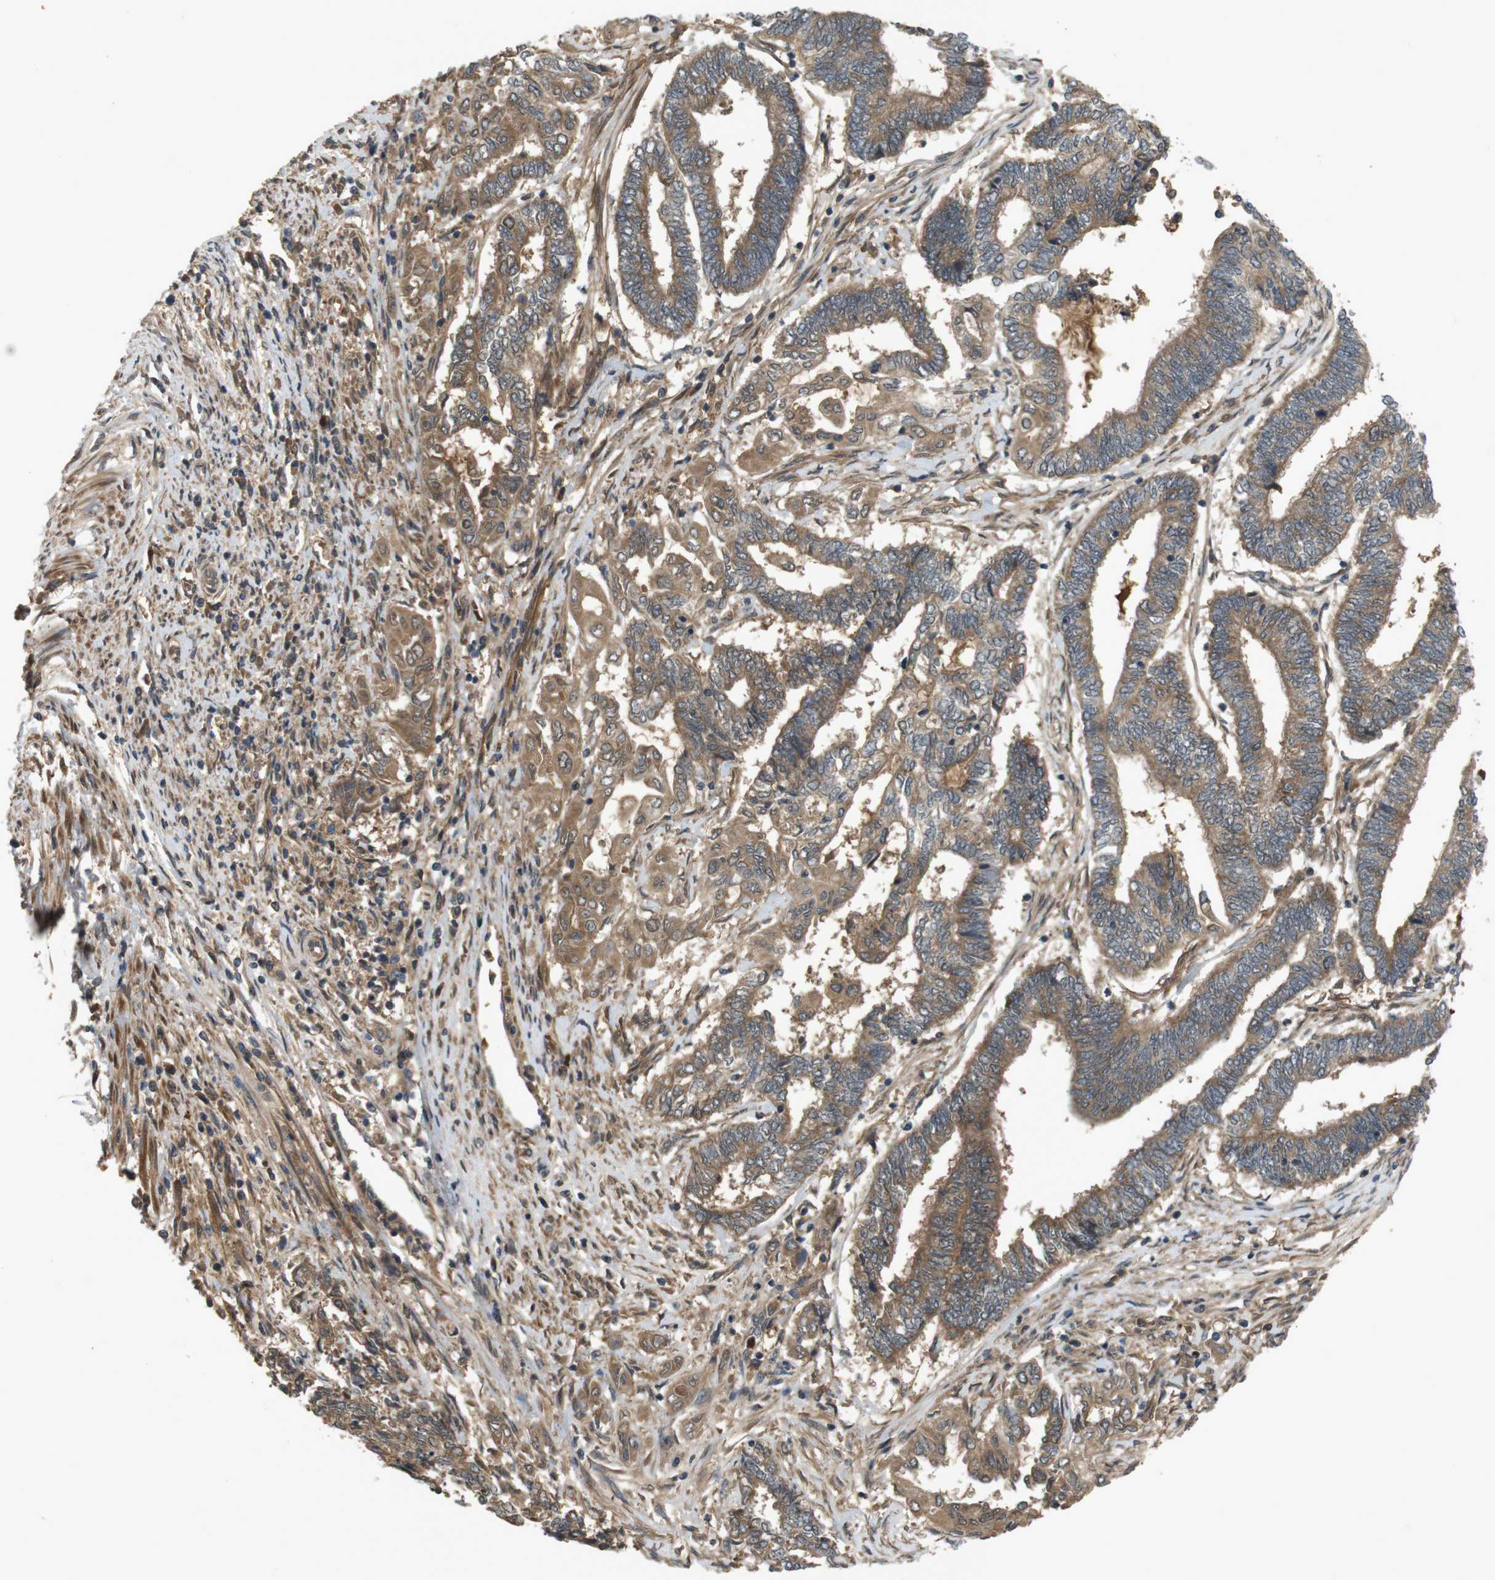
{"staining": {"intensity": "moderate", "quantity": ">75%", "location": "cytoplasmic/membranous"}, "tissue": "endometrial cancer", "cell_type": "Tumor cells", "image_type": "cancer", "snomed": [{"axis": "morphology", "description": "Adenocarcinoma, NOS"}, {"axis": "topography", "description": "Uterus"}, {"axis": "topography", "description": "Endometrium"}], "caption": "Brown immunohistochemical staining in endometrial cancer (adenocarcinoma) reveals moderate cytoplasmic/membranous staining in approximately >75% of tumor cells.", "gene": "NFKBIE", "patient": {"sex": "female", "age": 70}}